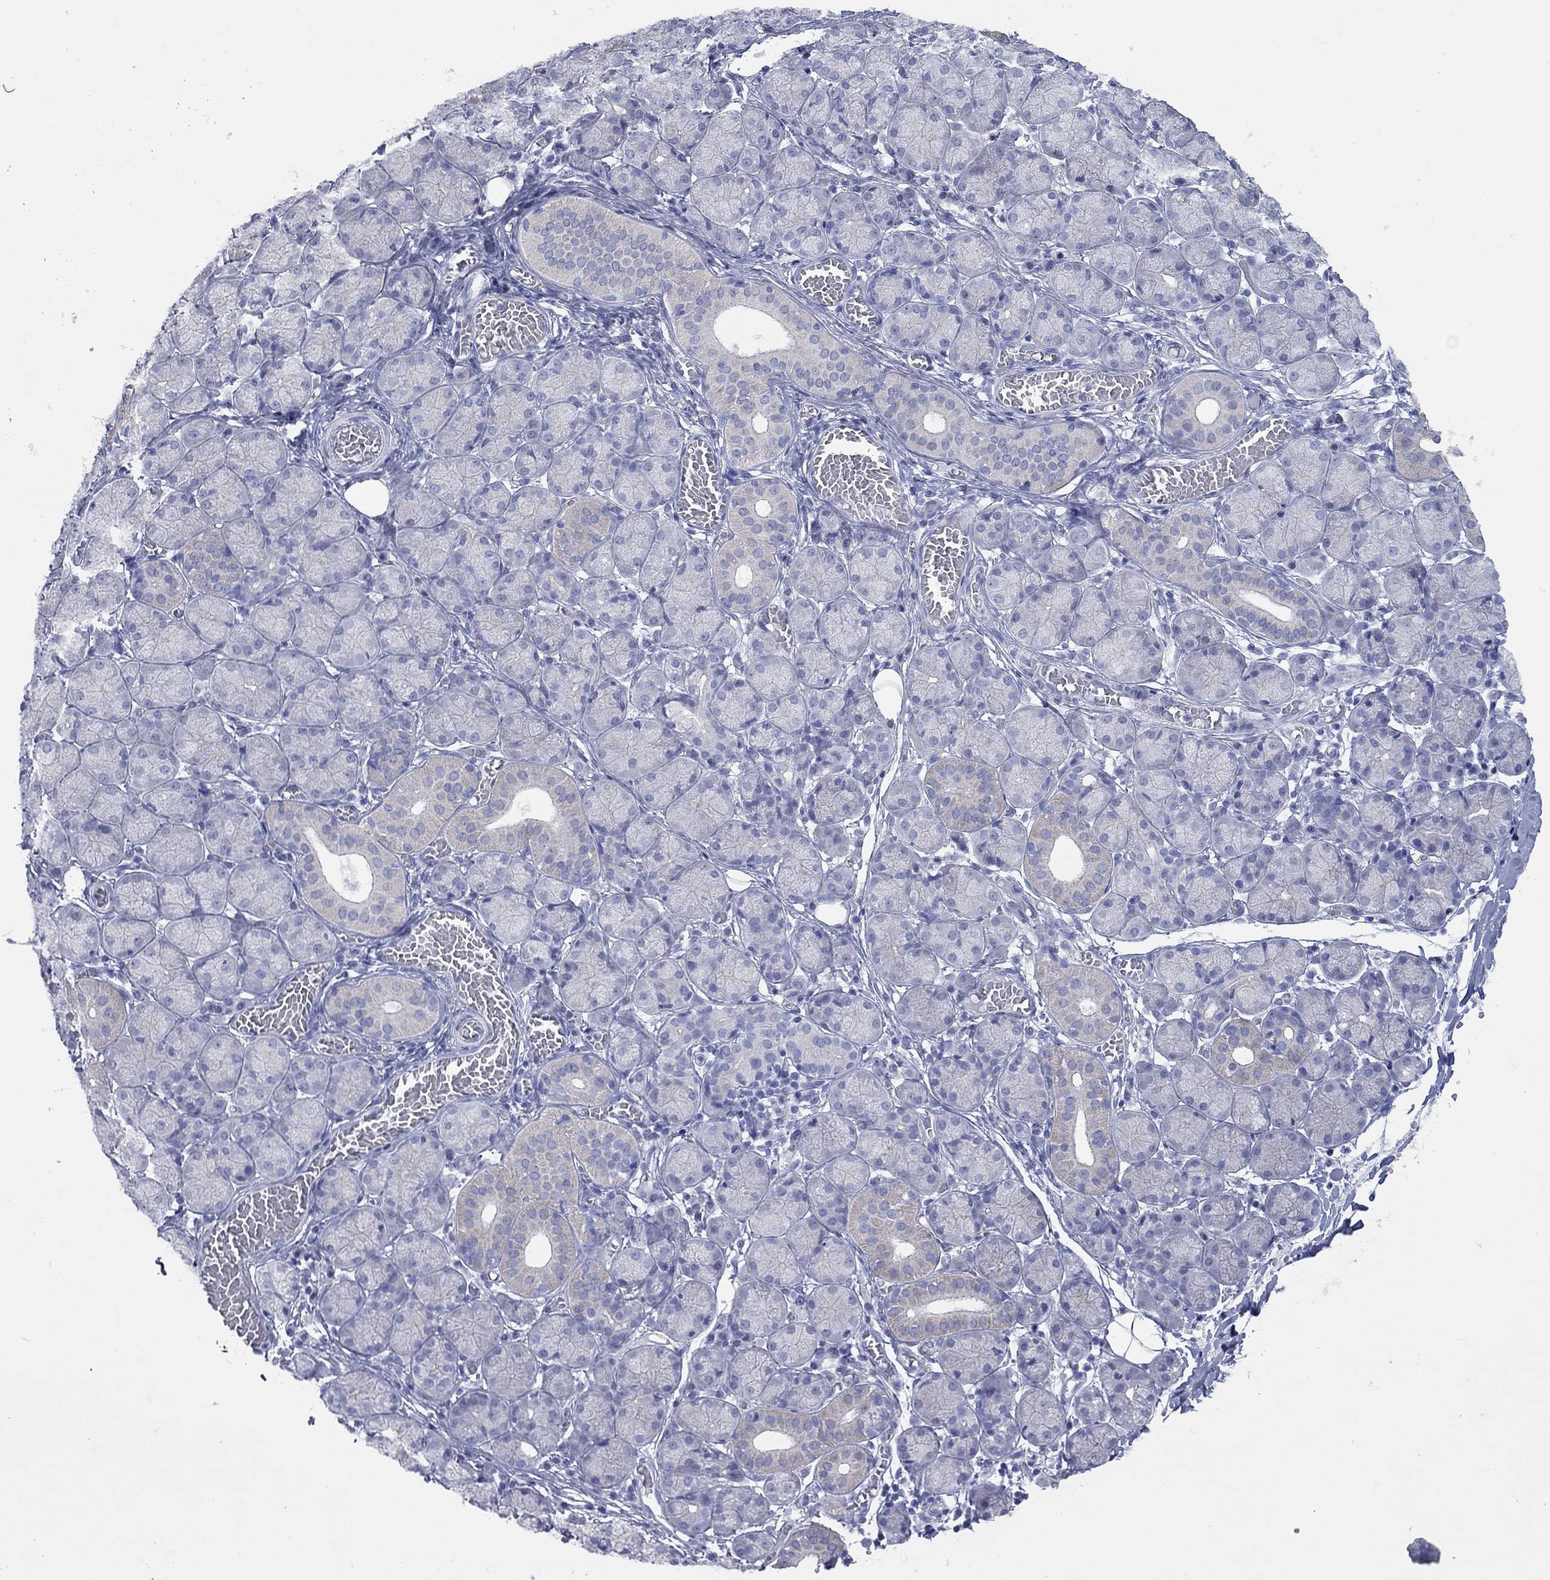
{"staining": {"intensity": "weak", "quantity": "<25%", "location": "cytoplasmic/membranous"}, "tissue": "salivary gland", "cell_type": "Glandular cells", "image_type": "normal", "snomed": [{"axis": "morphology", "description": "Normal tissue, NOS"}, {"axis": "topography", "description": "Salivary gland"}, {"axis": "topography", "description": "Peripheral nerve tissue"}], "caption": "Immunohistochemistry (IHC) of benign salivary gland shows no staining in glandular cells.", "gene": "PDZD3", "patient": {"sex": "female", "age": 24}}